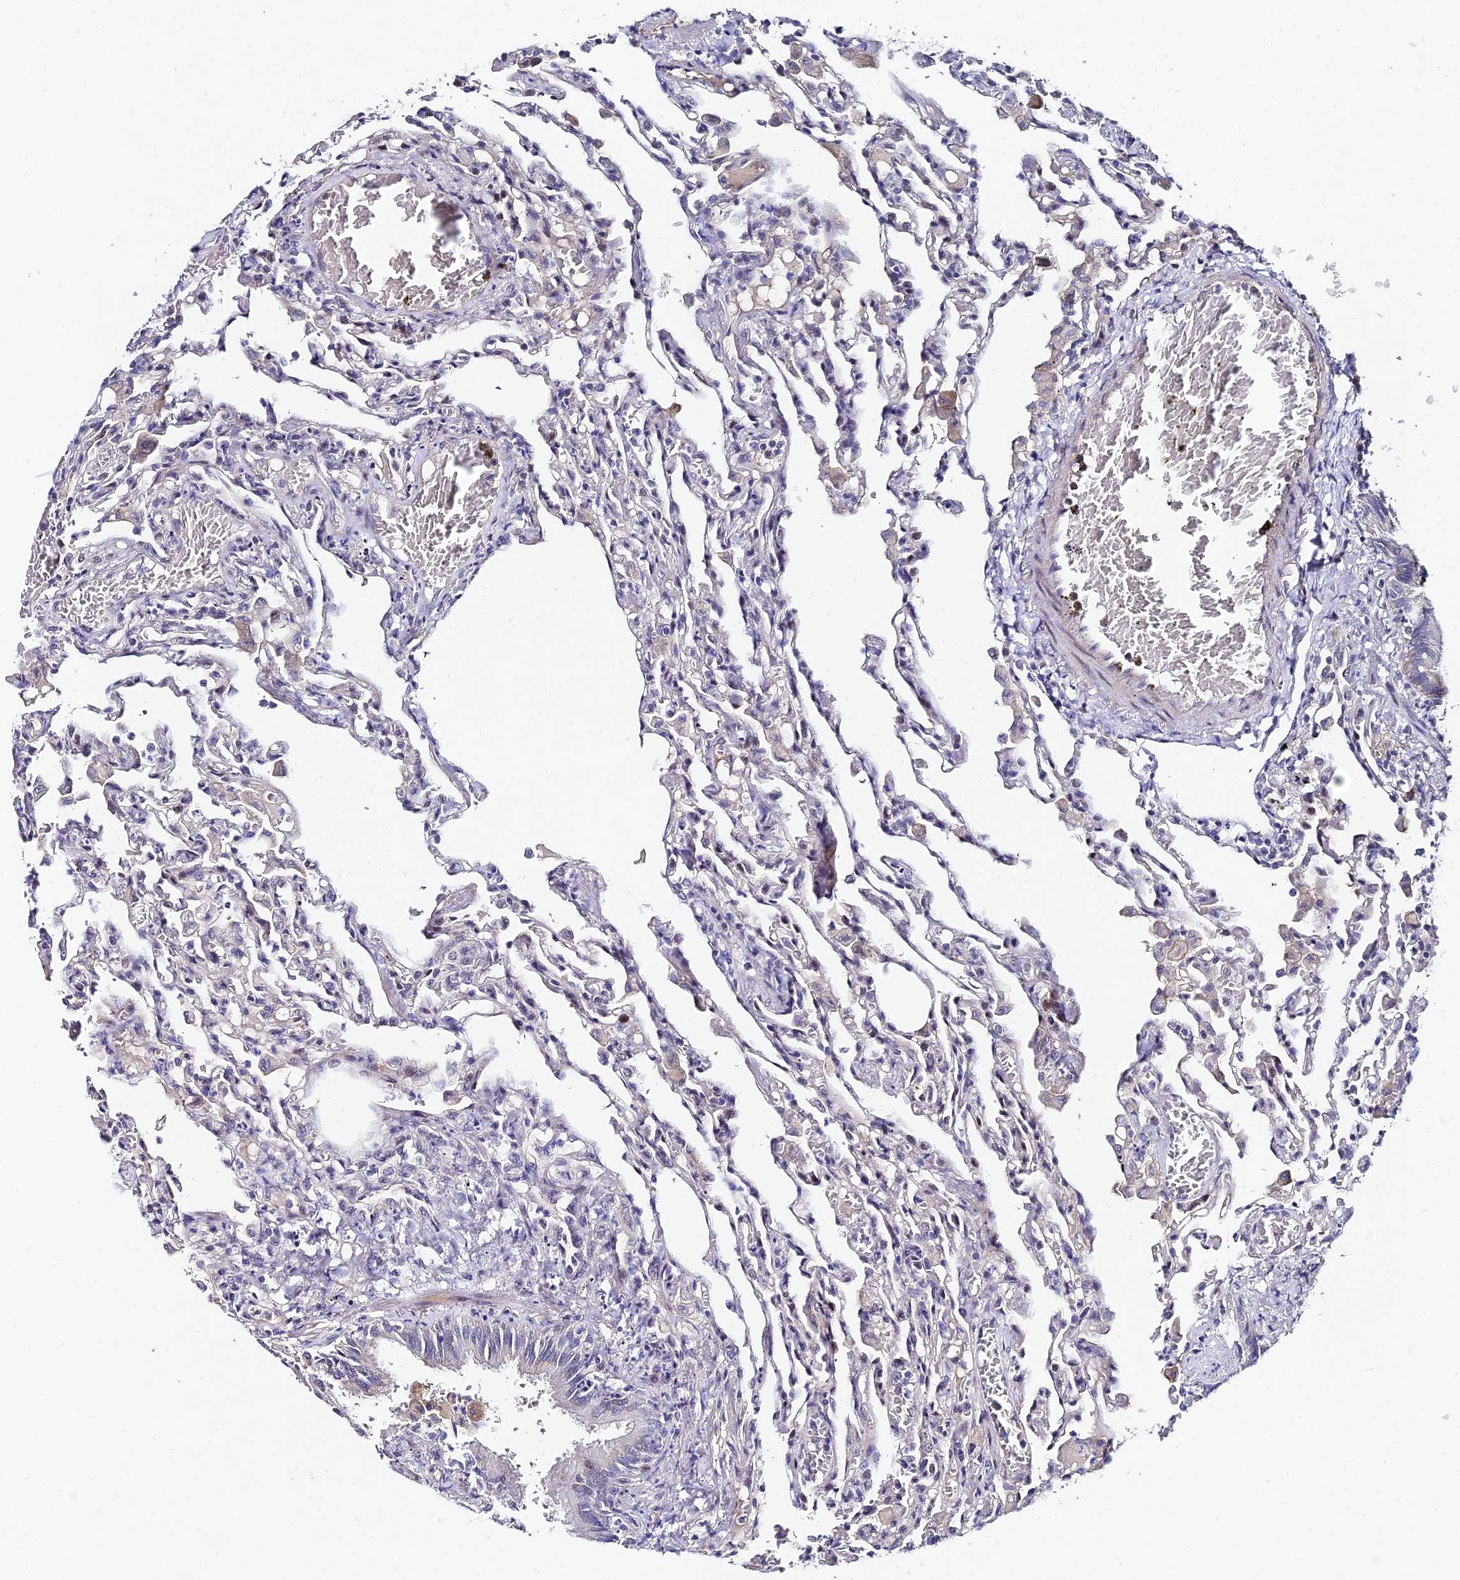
{"staining": {"intensity": "moderate", "quantity": "<25%", "location": "nuclear"}, "tissue": "lung", "cell_type": "Alveolar cells", "image_type": "normal", "snomed": [{"axis": "morphology", "description": "Normal tissue, NOS"}, {"axis": "topography", "description": "Bronchus"}, {"axis": "topography", "description": "Lung"}], "caption": "Brown immunohistochemical staining in benign lung demonstrates moderate nuclear positivity in about <25% of alveolar cells.", "gene": "TRIM24", "patient": {"sex": "female", "age": 49}}